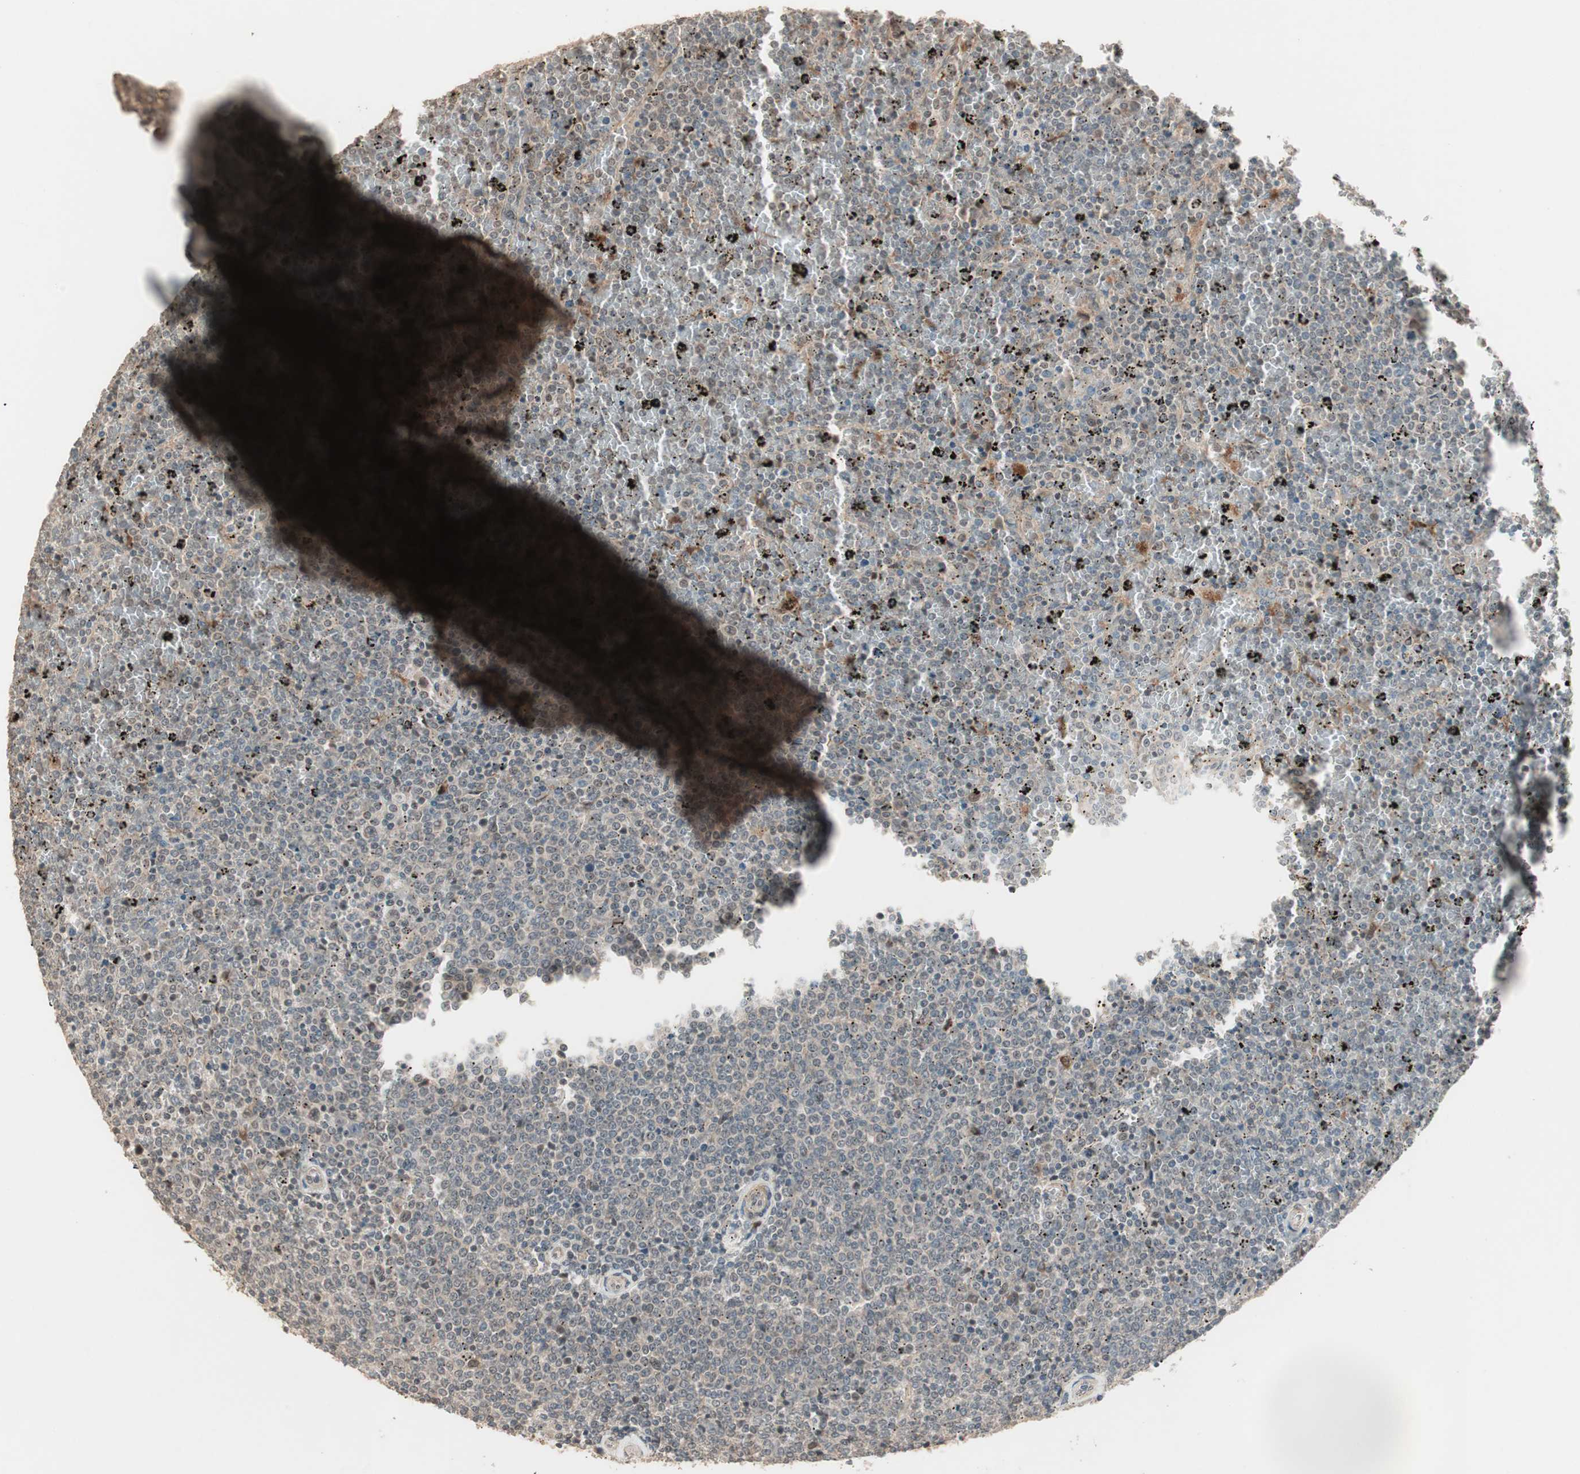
{"staining": {"intensity": "weak", "quantity": "25%-75%", "location": "cytoplasmic/membranous"}, "tissue": "lymphoma", "cell_type": "Tumor cells", "image_type": "cancer", "snomed": [{"axis": "morphology", "description": "Malignant lymphoma, non-Hodgkin's type, Low grade"}, {"axis": "topography", "description": "Spleen"}], "caption": "An IHC micrograph of tumor tissue is shown. Protein staining in brown labels weak cytoplasmic/membranous positivity in malignant lymphoma, non-Hodgkin's type (low-grade) within tumor cells. (DAB (3,3'-diaminobenzidine) IHC, brown staining for protein, blue staining for nuclei).", "gene": "ZSCAN31", "patient": {"sex": "female", "age": 77}}